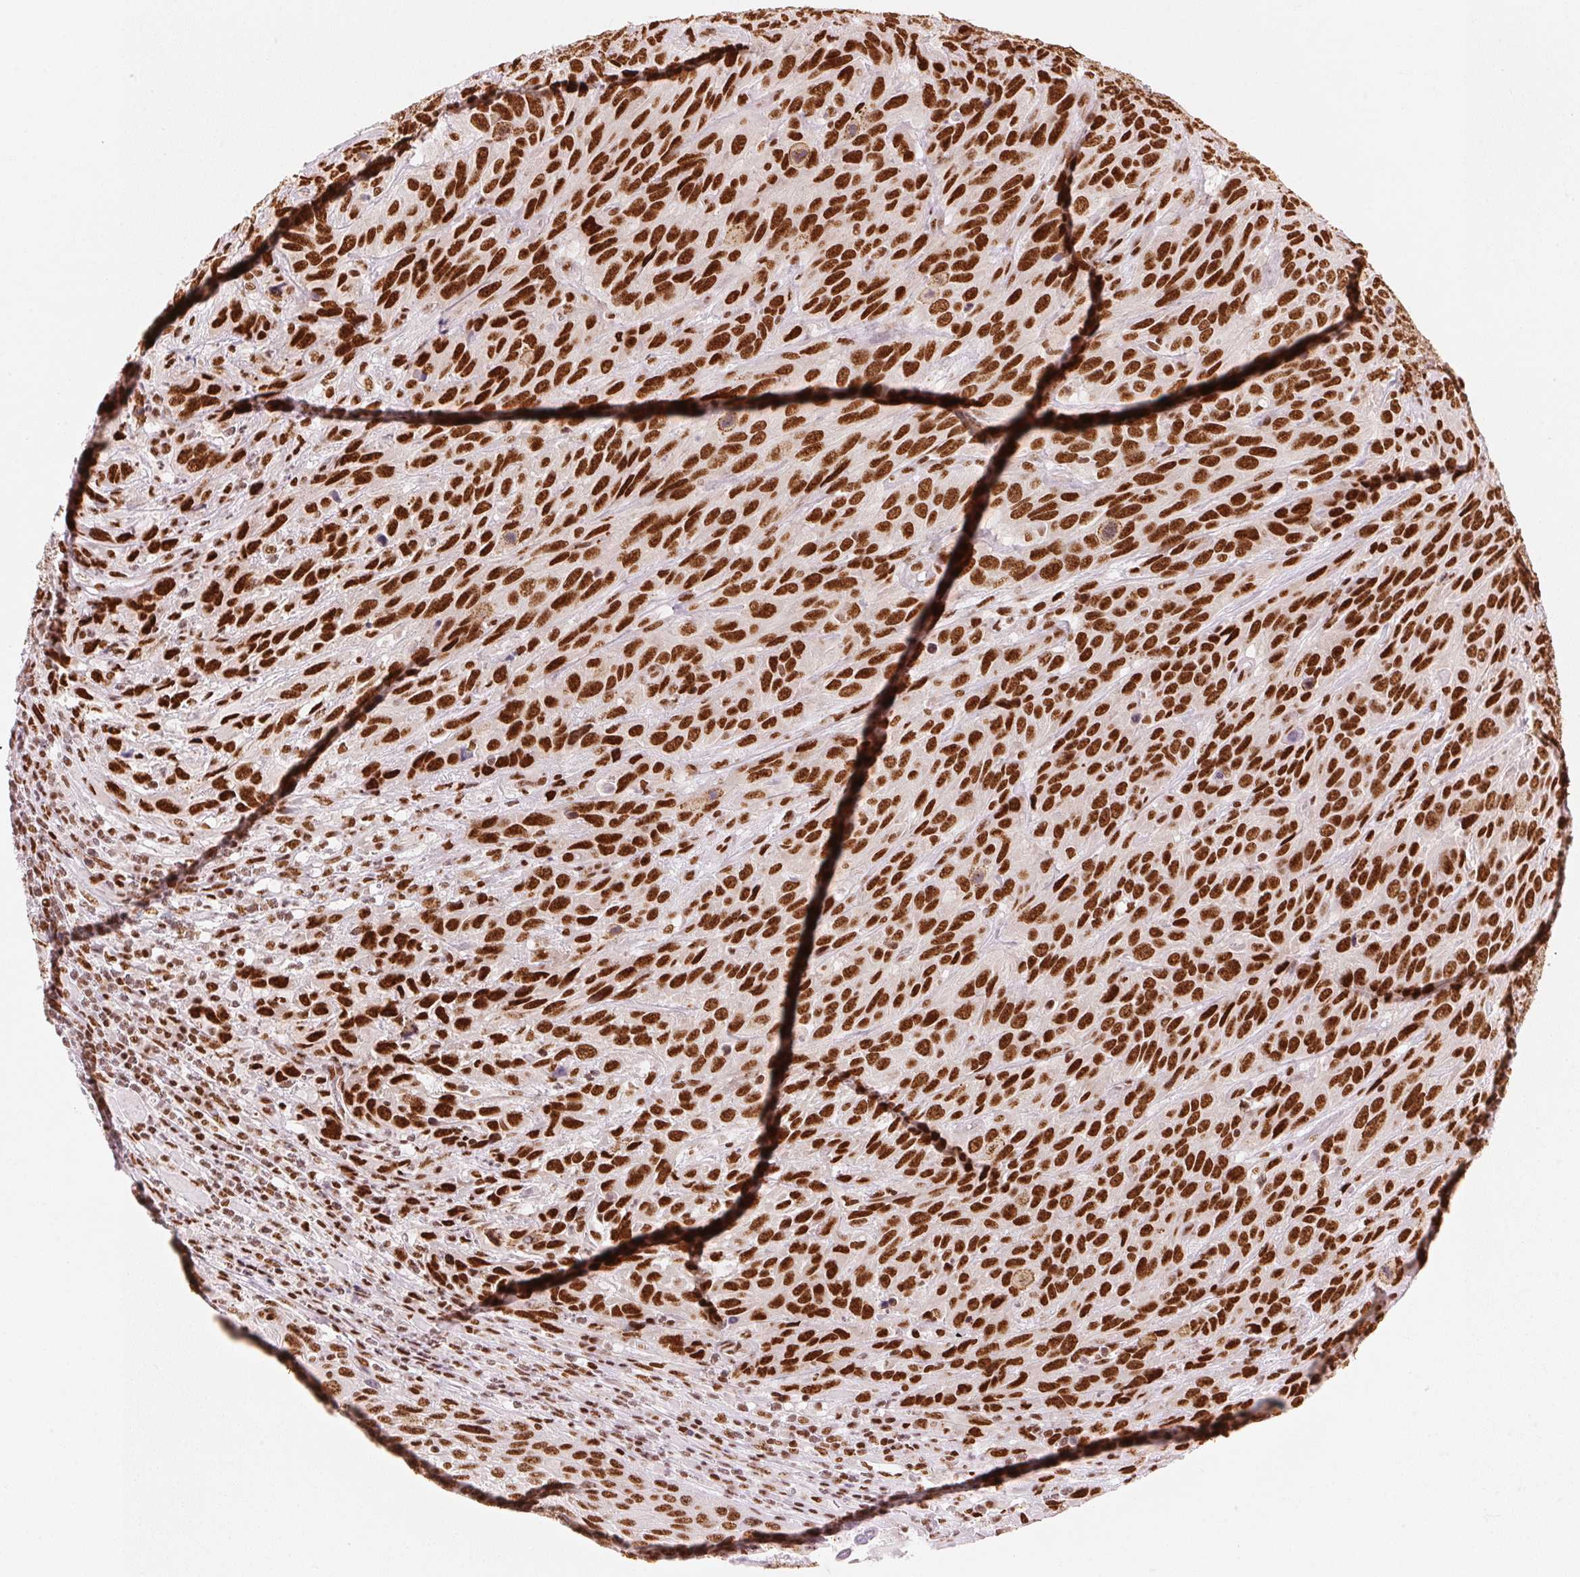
{"staining": {"intensity": "strong", "quantity": ">75%", "location": "nuclear"}, "tissue": "urothelial cancer", "cell_type": "Tumor cells", "image_type": "cancer", "snomed": [{"axis": "morphology", "description": "Urothelial carcinoma, High grade"}, {"axis": "topography", "description": "Urinary bladder"}], "caption": "Approximately >75% of tumor cells in urothelial carcinoma (high-grade) demonstrate strong nuclear protein staining as visualized by brown immunohistochemical staining.", "gene": "NXF1", "patient": {"sex": "female", "age": 70}}